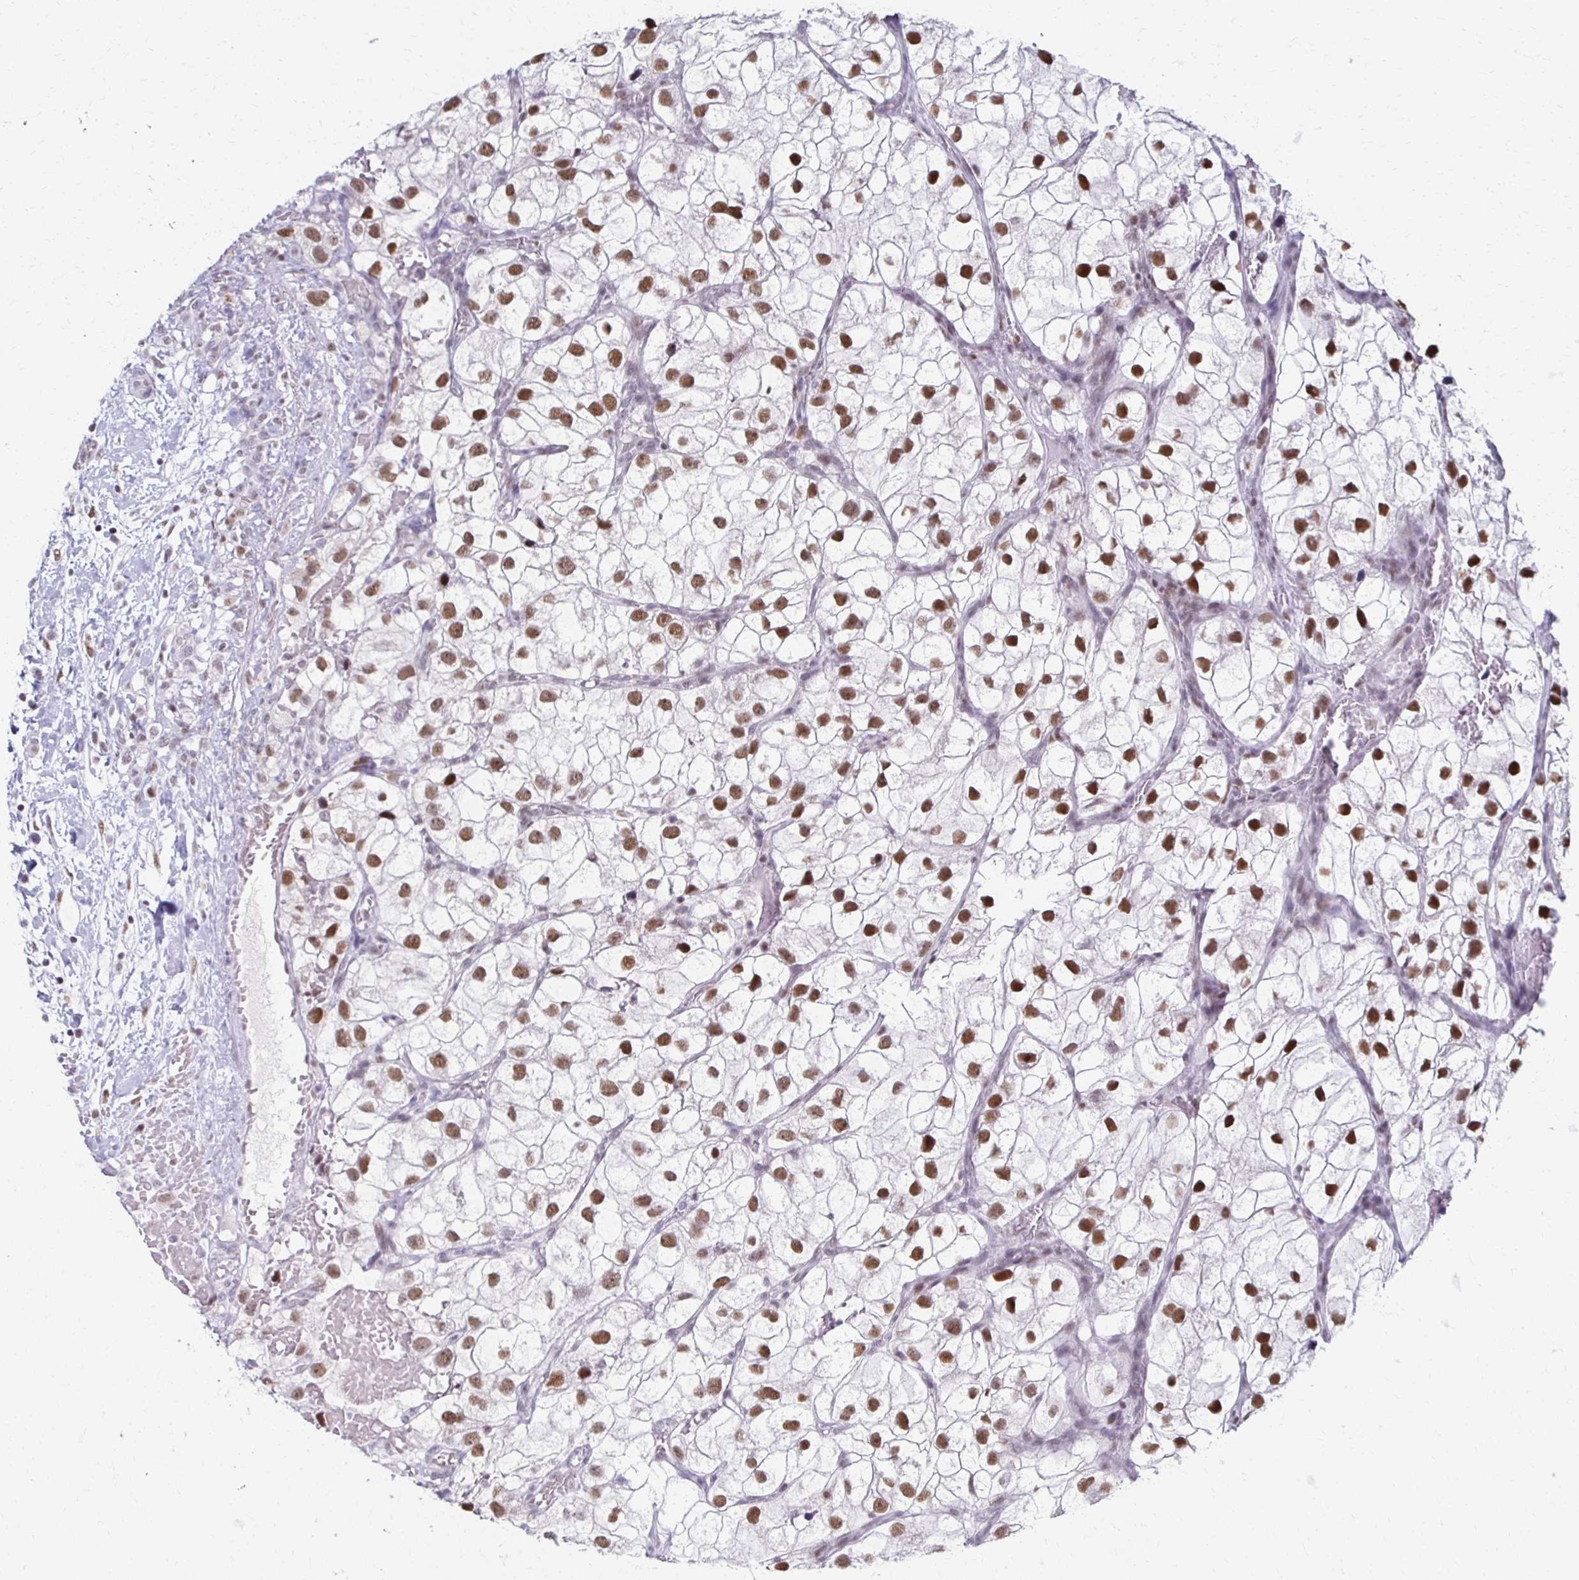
{"staining": {"intensity": "moderate", "quantity": ">75%", "location": "nuclear"}, "tissue": "renal cancer", "cell_type": "Tumor cells", "image_type": "cancer", "snomed": [{"axis": "morphology", "description": "Adenocarcinoma, NOS"}, {"axis": "topography", "description": "Kidney"}], "caption": "Human renal cancer (adenocarcinoma) stained with a brown dye exhibits moderate nuclear positive positivity in about >75% of tumor cells.", "gene": "IRF7", "patient": {"sex": "male", "age": 59}}